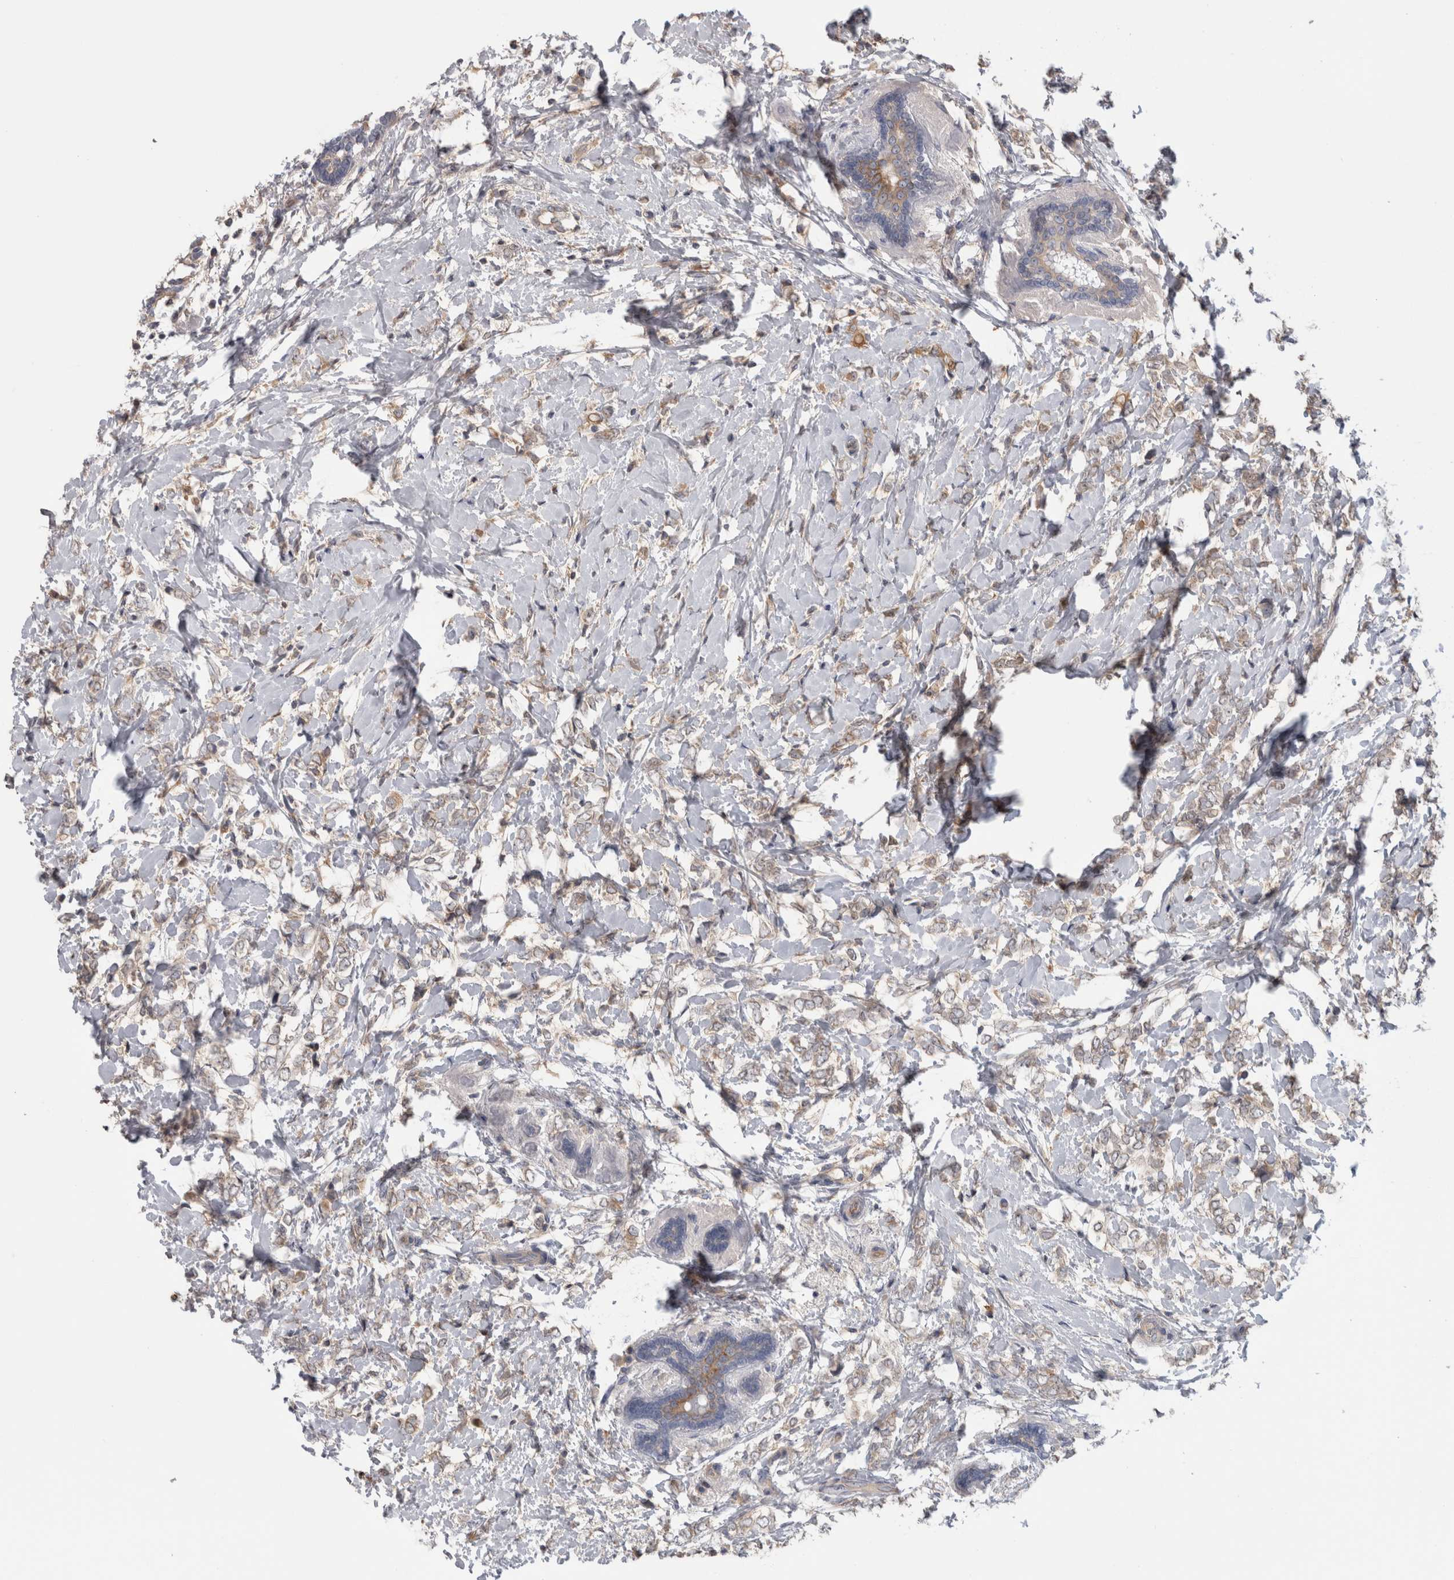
{"staining": {"intensity": "weak", "quantity": "25%-75%", "location": "cytoplasmic/membranous"}, "tissue": "breast cancer", "cell_type": "Tumor cells", "image_type": "cancer", "snomed": [{"axis": "morphology", "description": "Normal tissue, NOS"}, {"axis": "morphology", "description": "Lobular carcinoma"}, {"axis": "topography", "description": "Breast"}], "caption": "A high-resolution image shows immunohistochemistry staining of breast cancer (lobular carcinoma), which displays weak cytoplasmic/membranous positivity in about 25%-75% of tumor cells. The protein is stained brown, and the nuclei are stained in blue (DAB (3,3'-diaminobenzidine) IHC with brightfield microscopy, high magnification).", "gene": "TBCE", "patient": {"sex": "female", "age": 47}}